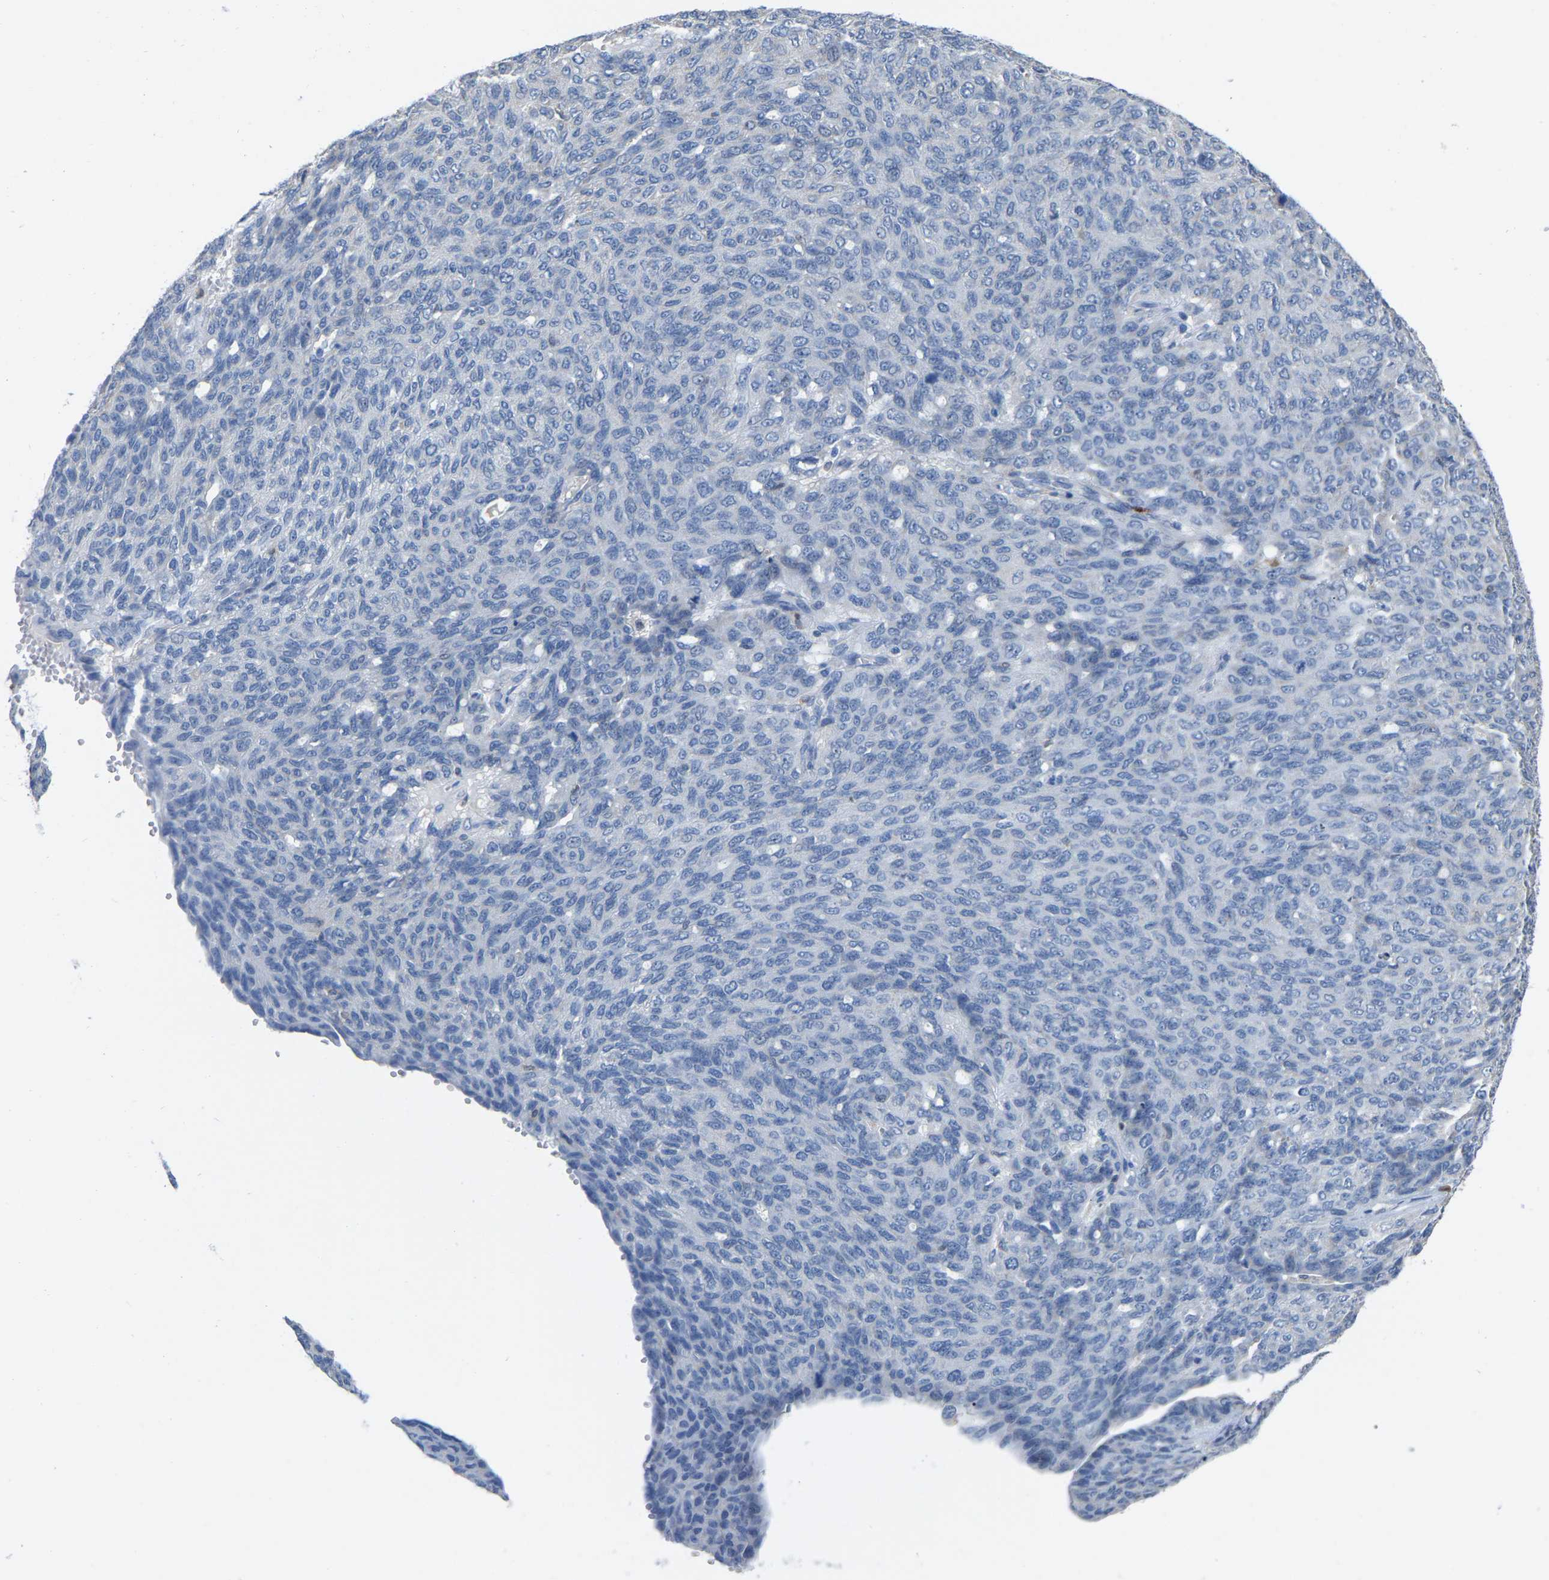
{"staining": {"intensity": "negative", "quantity": "none", "location": "none"}, "tissue": "ovarian cancer", "cell_type": "Tumor cells", "image_type": "cancer", "snomed": [{"axis": "morphology", "description": "Carcinoma, endometroid"}, {"axis": "topography", "description": "Ovary"}], "caption": "This histopathology image is of ovarian cancer stained with immunohistochemistry to label a protein in brown with the nuclei are counter-stained blue. There is no staining in tumor cells. Nuclei are stained in blue.", "gene": "ULBP2", "patient": {"sex": "female", "age": 60}}